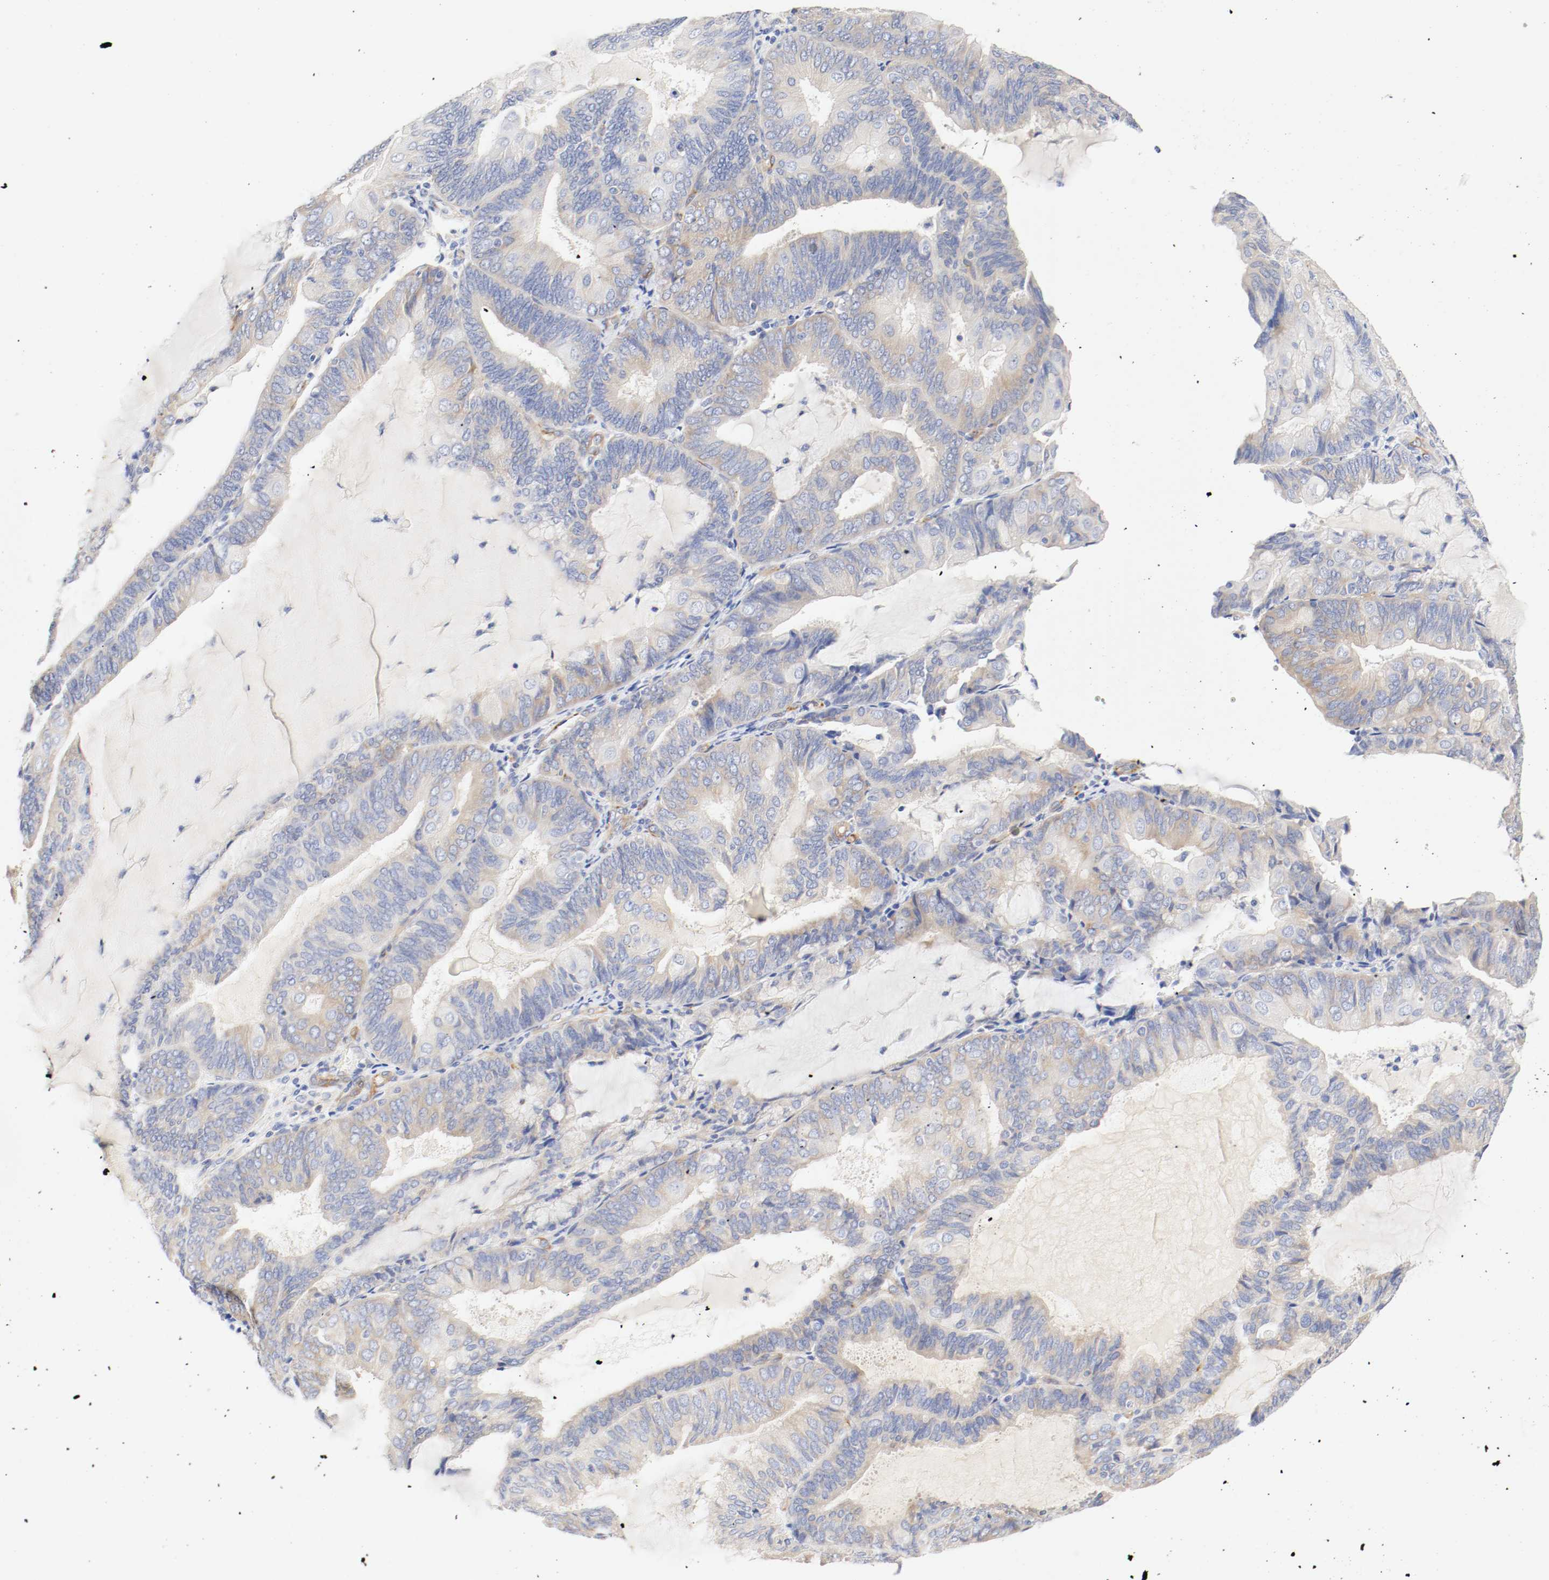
{"staining": {"intensity": "moderate", "quantity": "25%-75%", "location": "cytoplasmic/membranous"}, "tissue": "endometrial cancer", "cell_type": "Tumor cells", "image_type": "cancer", "snomed": [{"axis": "morphology", "description": "Adenocarcinoma, NOS"}, {"axis": "topography", "description": "Endometrium"}], "caption": "About 25%-75% of tumor cells in endometrial cancer show moderate cytoplasmic/membranous protein expression as visualized by brown immunohistochemical staining.", "gene": "GIT1", "patient": {"sex": "female", "age": 81}}